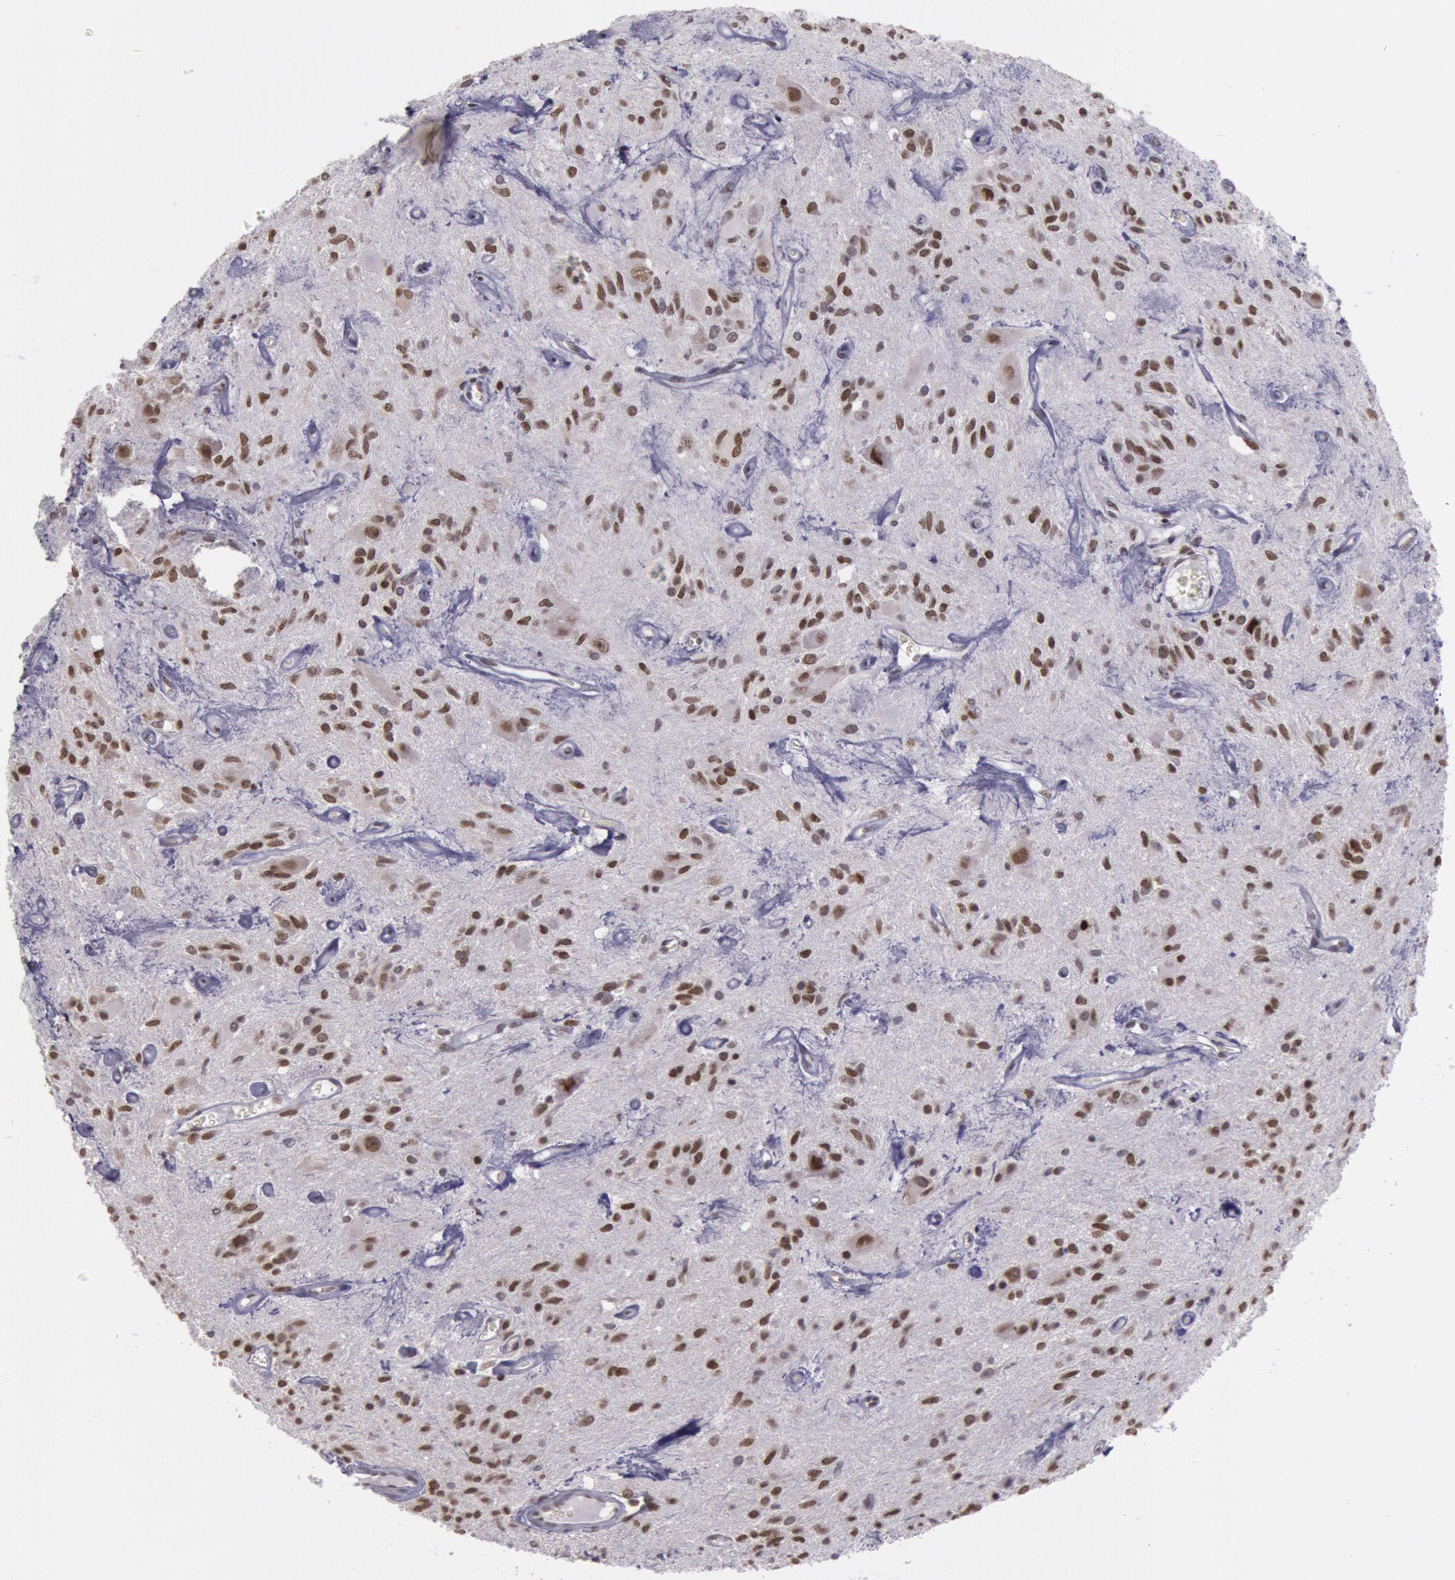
{"staining": {"intensity": "strong", "quantity": ">75%", "location": "nuclear"}, "tissue": "glioma", "cell_type": "Tumor cells", "image_type": "cancer", "snomed": [{"axis": "morphology", "description": "Glioma, malignant, Low grade"}, {"axis": "topography", "description": "Brain"}], "caption": "DAB (3,3'-diaminobenzidine) immunohistochemical staining of human malignant glioma (low-grade) reveals strong nuclear protein expression in about >75% of tumor cells. (DAB IHC, brown staining for protein, blue staining for nuclei).", "gene": "NKAP", "patient": {"sex": "female", "age": 15}}